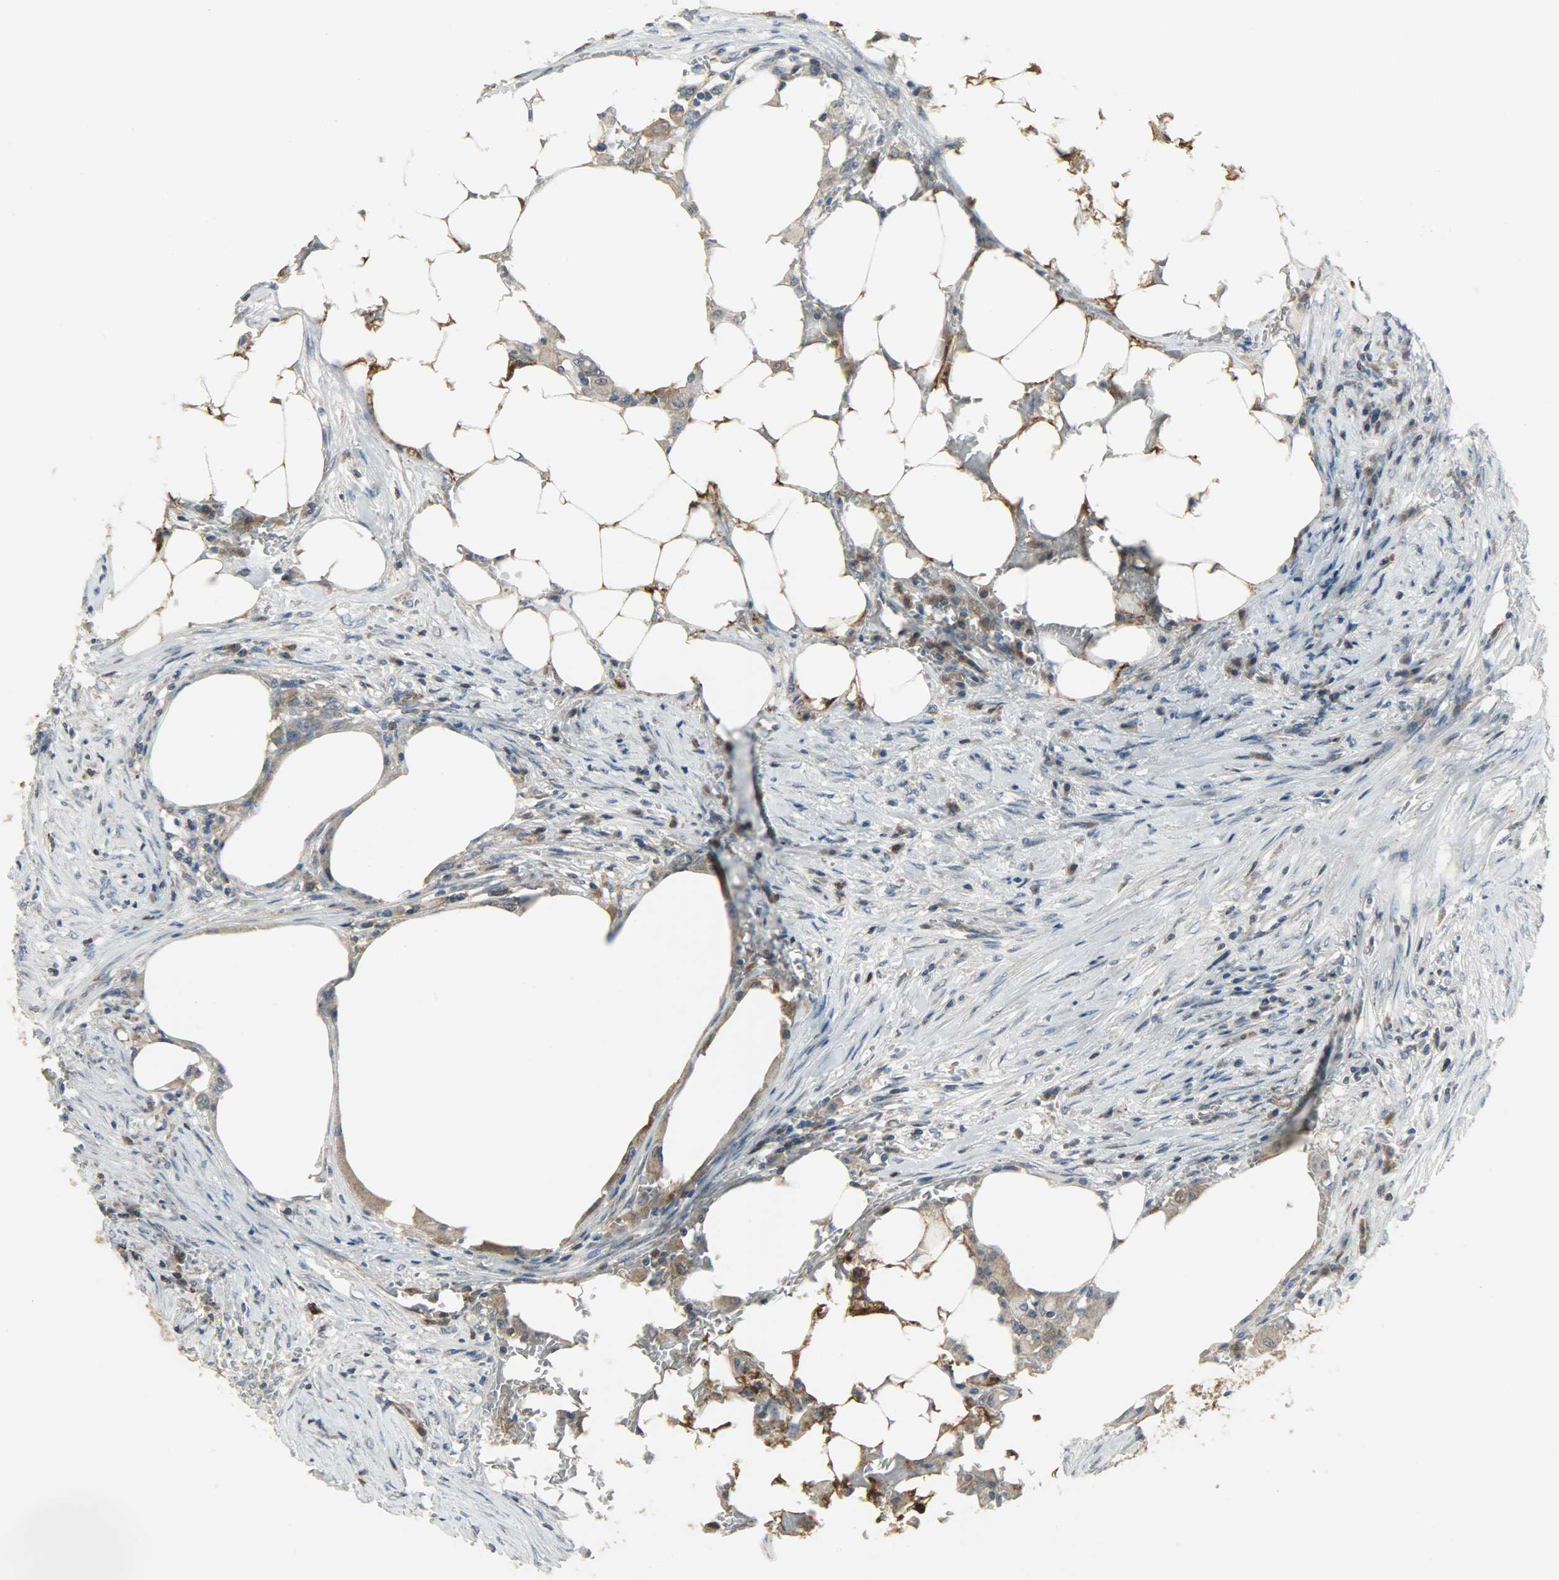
{"staining": {"intensity": "moderate", "quantity": ">75%", "location": "cytoplasmic/membranous"}, "tissue": "colorectal cancer", "cell_type": "Tumor cells", "image_type": "cancer", "snomed": [{"axis": "morphology", "description": "Adenocarcinoma, NOS"}, {"axis": "topography", "description": "Colon"}], "caption": "Protein staining exhibits moderate cytoplasmic/membranous expression in about >75% of tumor cells in colorectal cancer (adenocarcinoma).", "gene": "LDHB", "patient": {"sex": "male", "age": 71}}